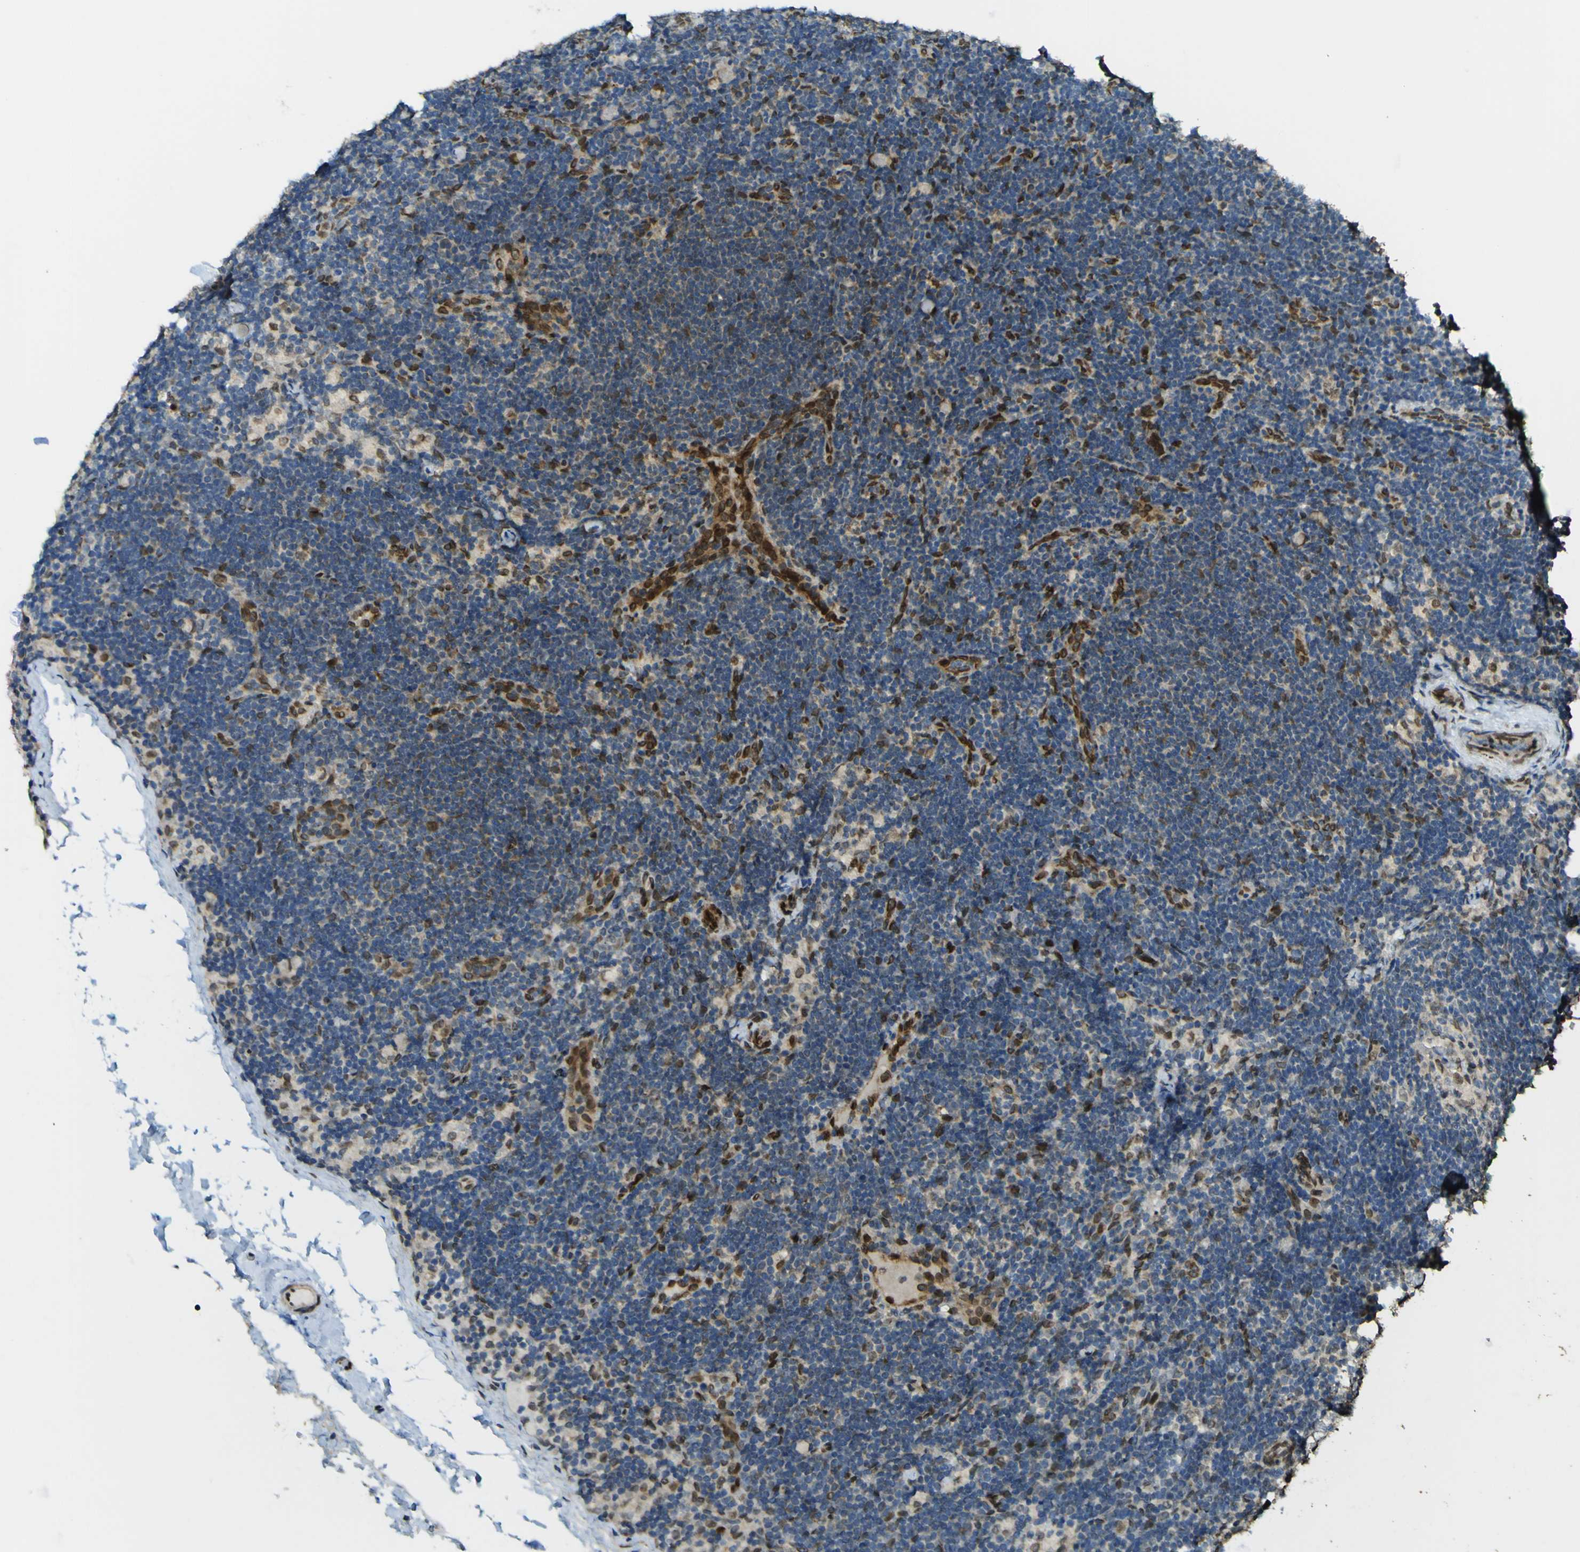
{"staining": {"intensity": "moderate", "quantity": "25%-75%", "location": "cytoplasmic/membranous,nuclear"}, "tissue": "lymph node", "cell_type": "Non-germinal center cells", "image_type": "normal", "snomed": [{"axis": "morphology", "description": "Normal tissue, NOS"}, {"axis": "topography", "description": "Lymph node"}], "caption": "A high-resolution micrograph shows immunohistochemistry (IHC) staining of benign lymph node, which shows moderate cytoplasmic/membranous,nuclear expression in approximately 25%-75% of non-germinal center cells. The protein is stained brown, and the nuclei are stained in blue (DAB (3,3'-diaminobenzidine) IHC with brightfield microscopy, high magnification).", "gene": "GALNT1", "patient": {"sex": "female", "age": 14}}